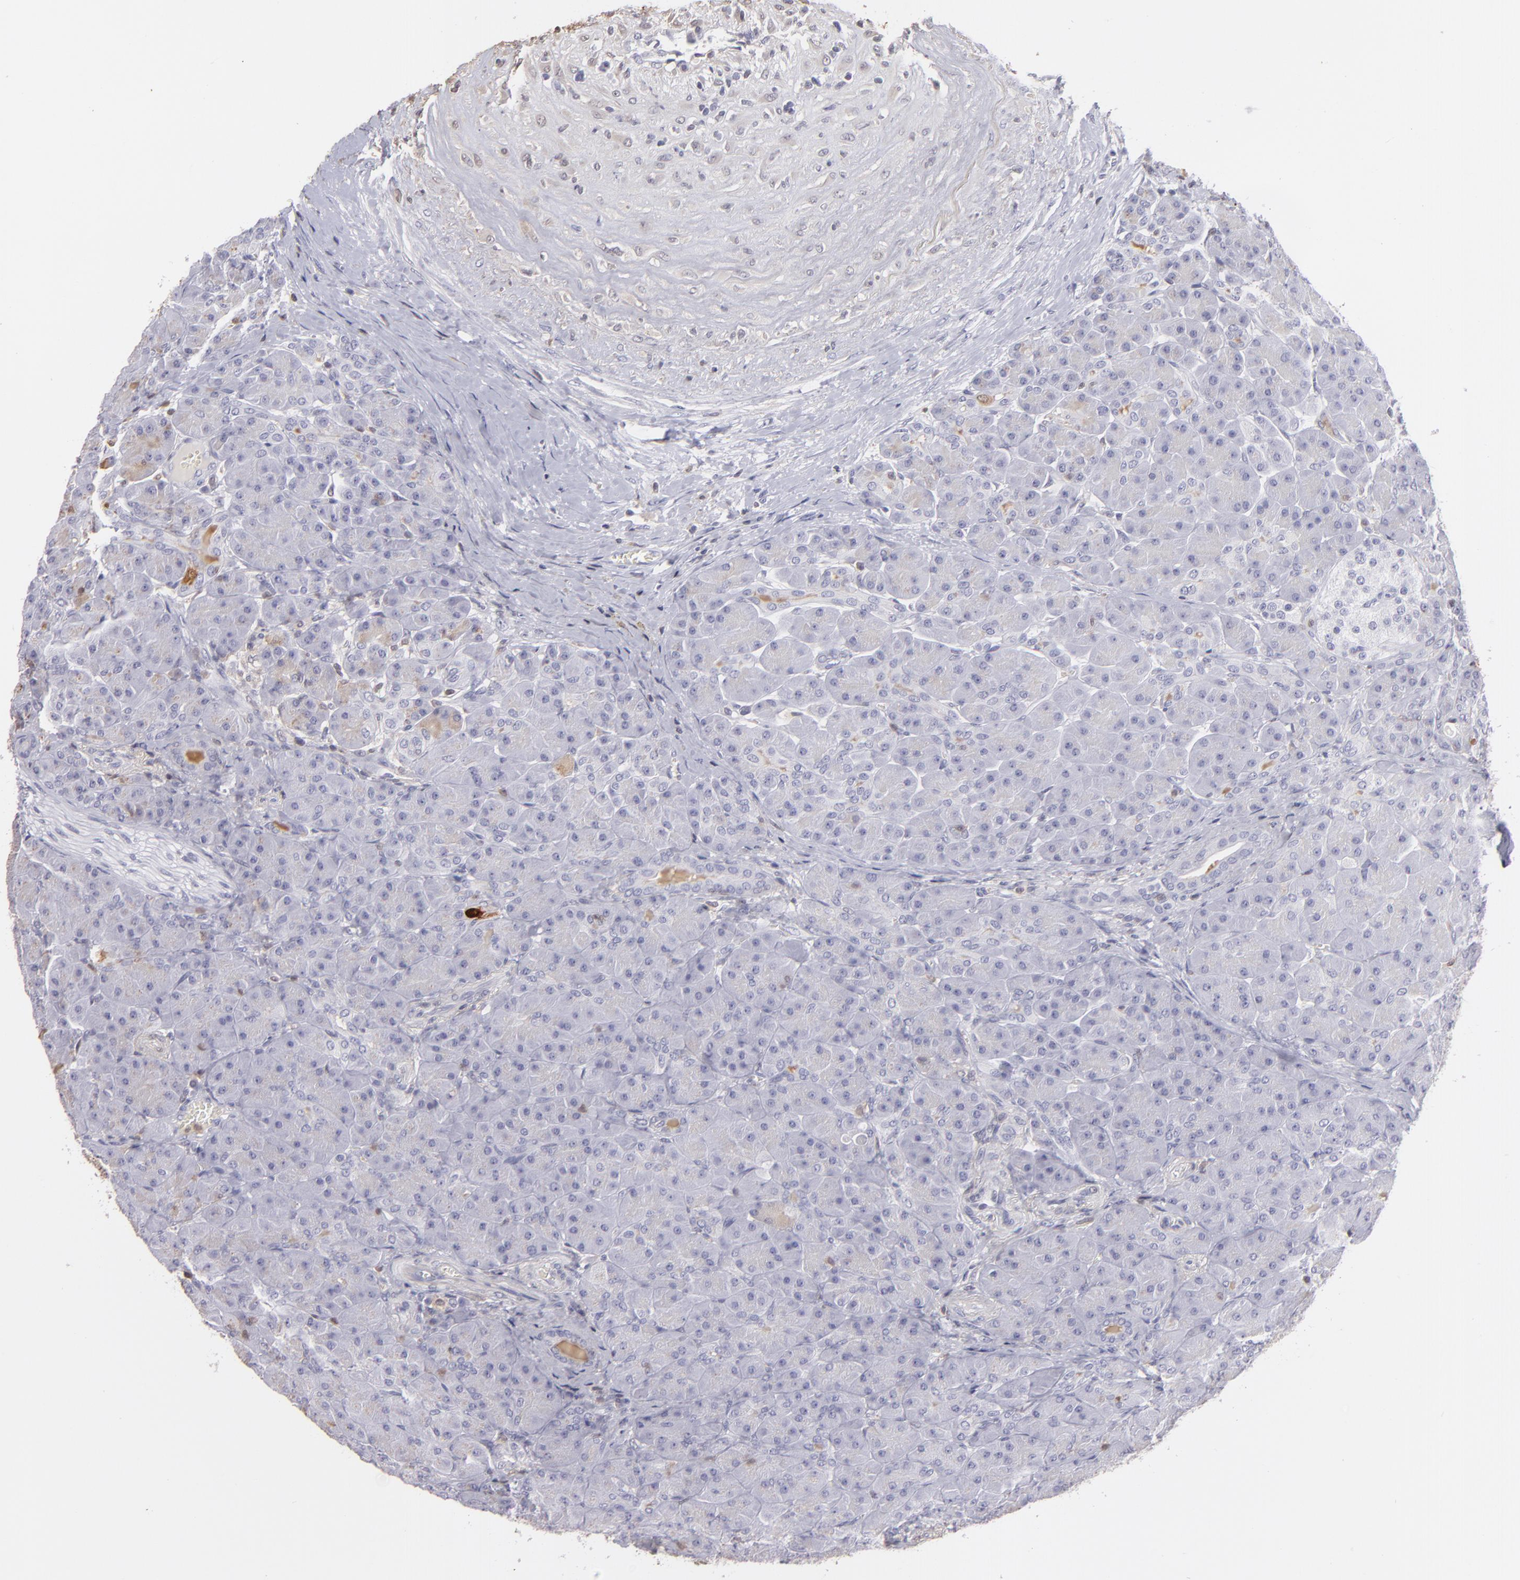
{"staining": {"intensity": "negative", "quantity": "none", "location": "none"}, "tissue": "pancreas", "cell_type": "Exocrine glandular cells", "image_type": "normal", "snomed": [{"axis": "morphology", "description": "Normal tissue, NOS"}, {"axis": "topography", "description": "Pancreas"}], "caption": "An immunohistochemistry photomicrograph of normal pancreas is shown. There is no staining in exocrine glandular cells of pancreas. (DAB IHC with hematoxylin counter stain).", "gene": "S100A2", "patient": {"sex": "male", "age": 66}}